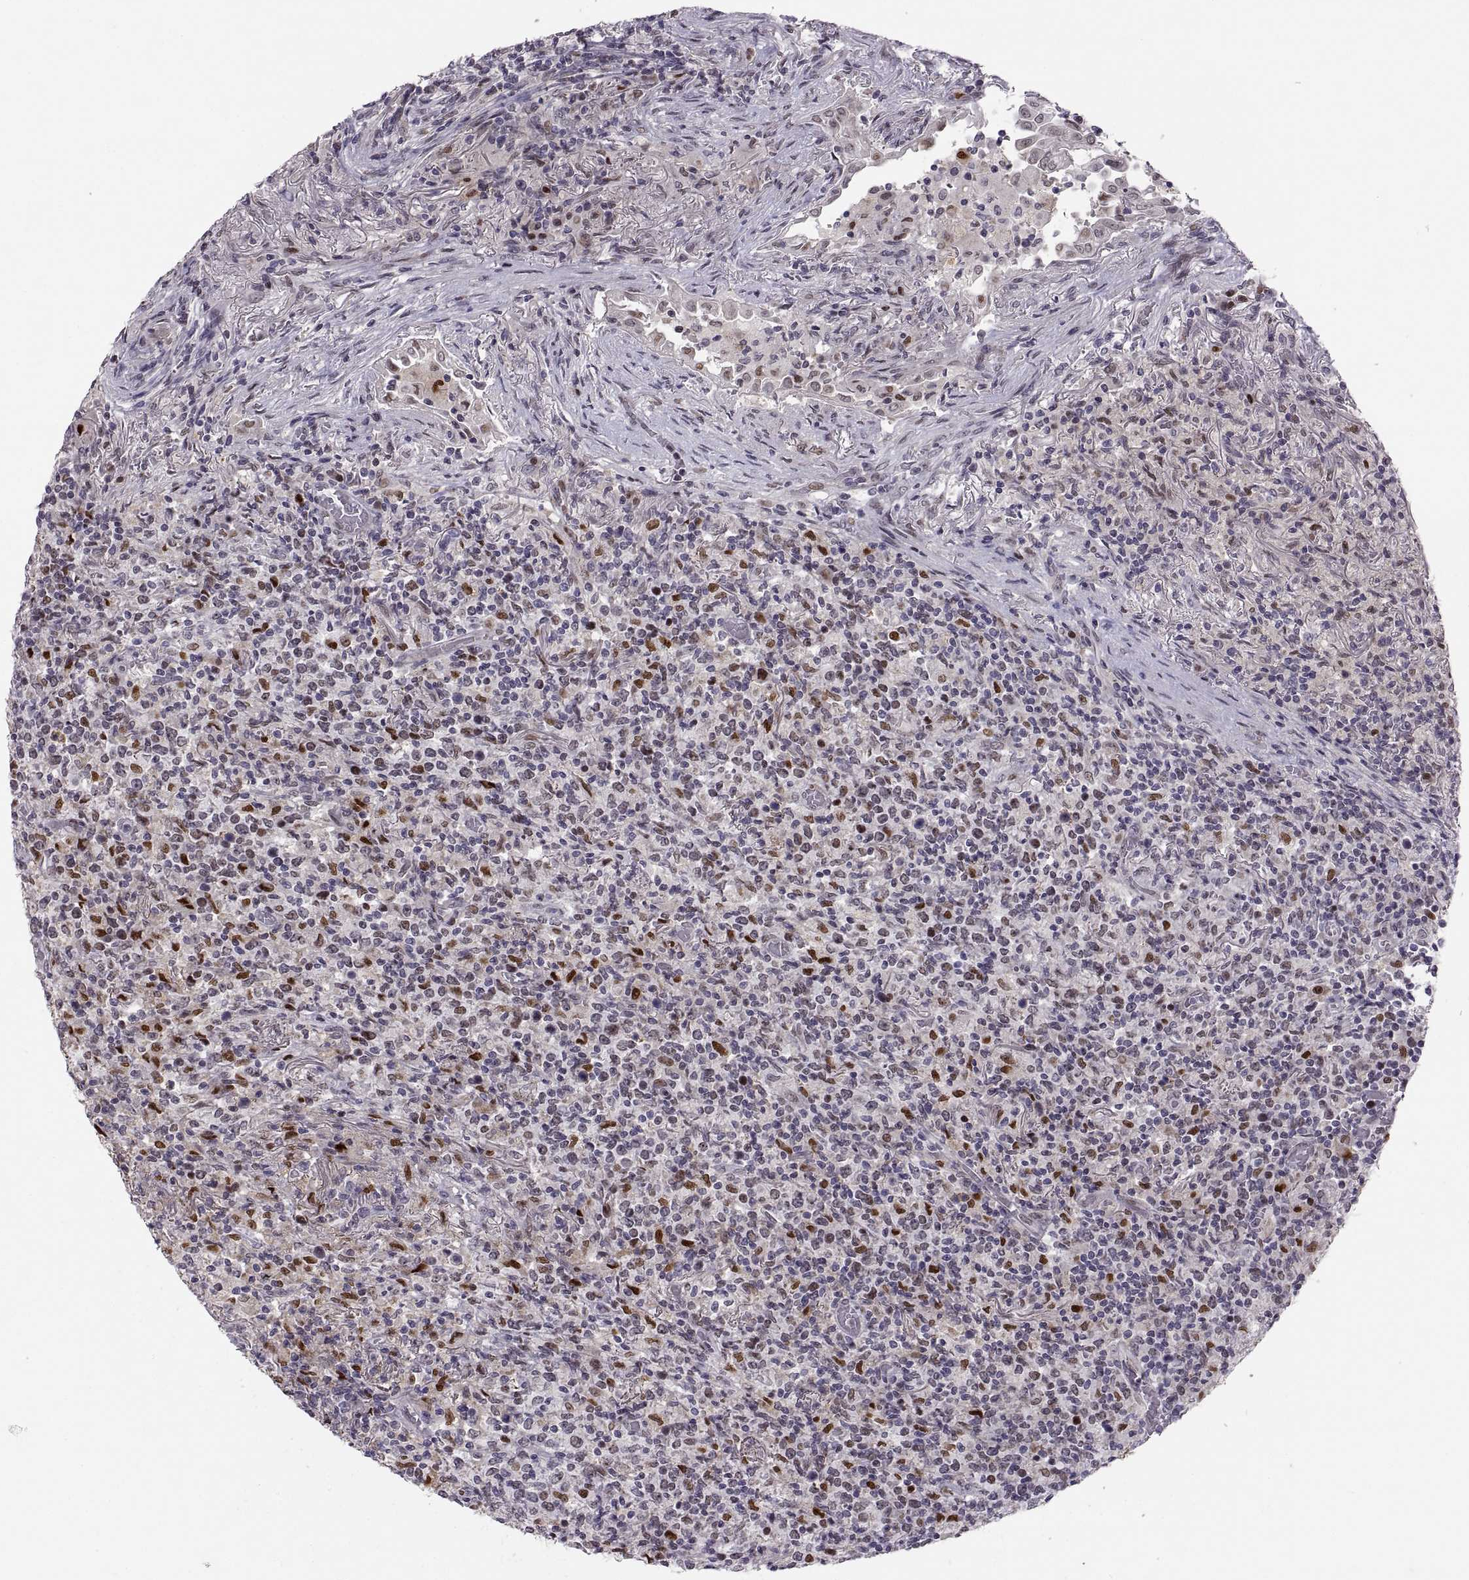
{"staining": {"intensity": "strong", "quantity": "<25%", "location": "nuclear"}, "tissue": "lymphoma", "cell_type": "Tumor cells", "image_type": "cancer", "snomed": [{"axis": "morphology", "description": "Malignant lymphoma, non-Hodgkin's type, High grade"}, {"axis": "topography", "description": "Lung"}], "caption": "Immunohistochemical staining of human lymphoma shows strong nuclear protein staining in approximately <25% of tumor cells.", "gene": "SNAI1", "patient": {"sex": "male", "age": 79}}